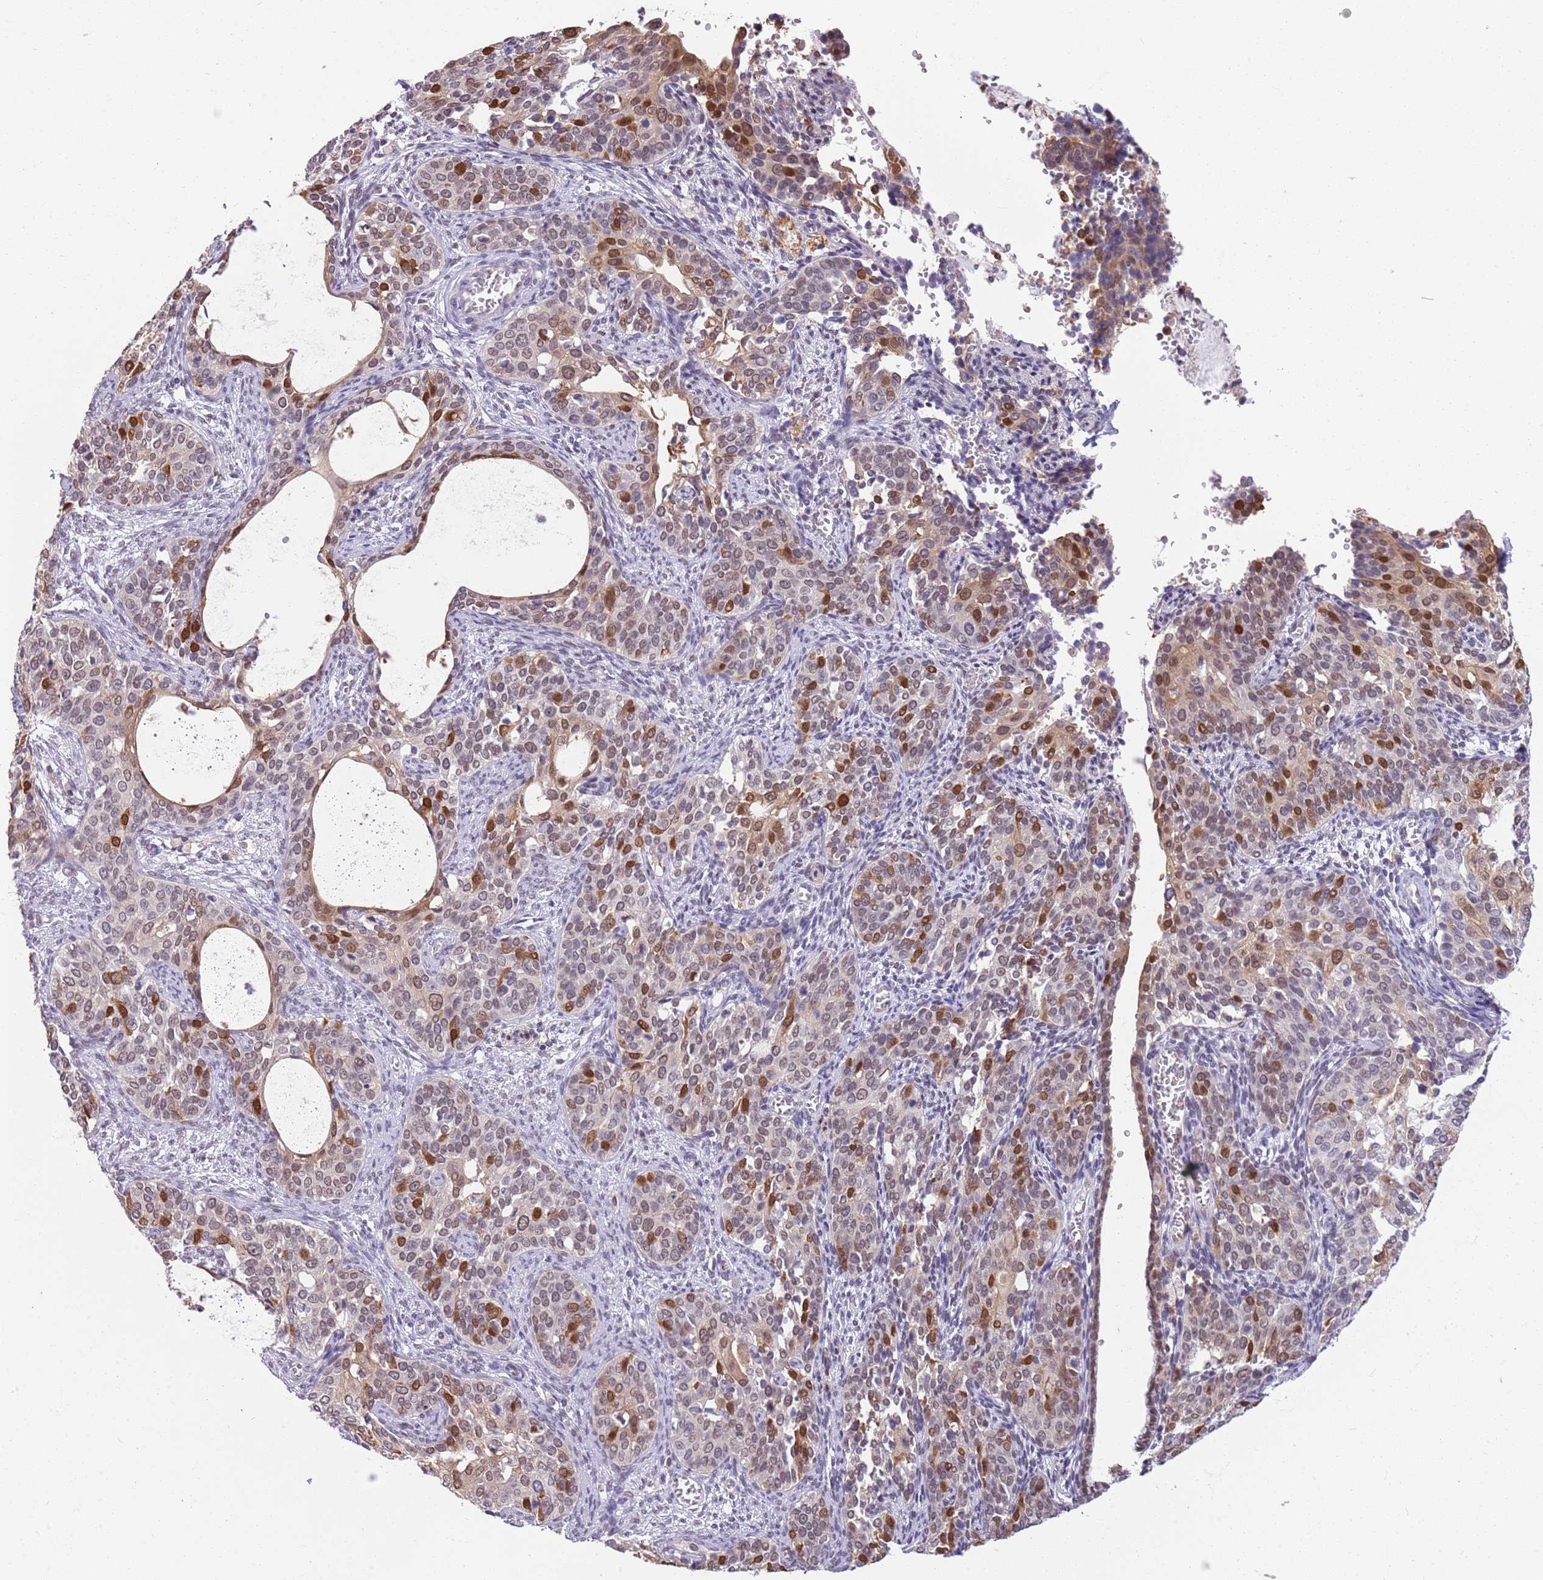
{"staining": {"intensity": "moderate", "quantity": "25%-75%", "location": "nuclear"}, "tissue": "cervical cancer", "cell_type": "Tumor cells", "image_type": "cancer", "snomed": [{"axis": "morphology", "description": "Squamous cell carcinoma, NOS"}, {"axis": "topography", "description": "Cervix"}], "caption": "Human cervical squamous cell carcinoma stained with a brown dye displays moderate nuclear positive expression in approximately 25%-75% of tumor cells.", "gene": "DHX32", "patient": {"sex": "female", "age": 44}}